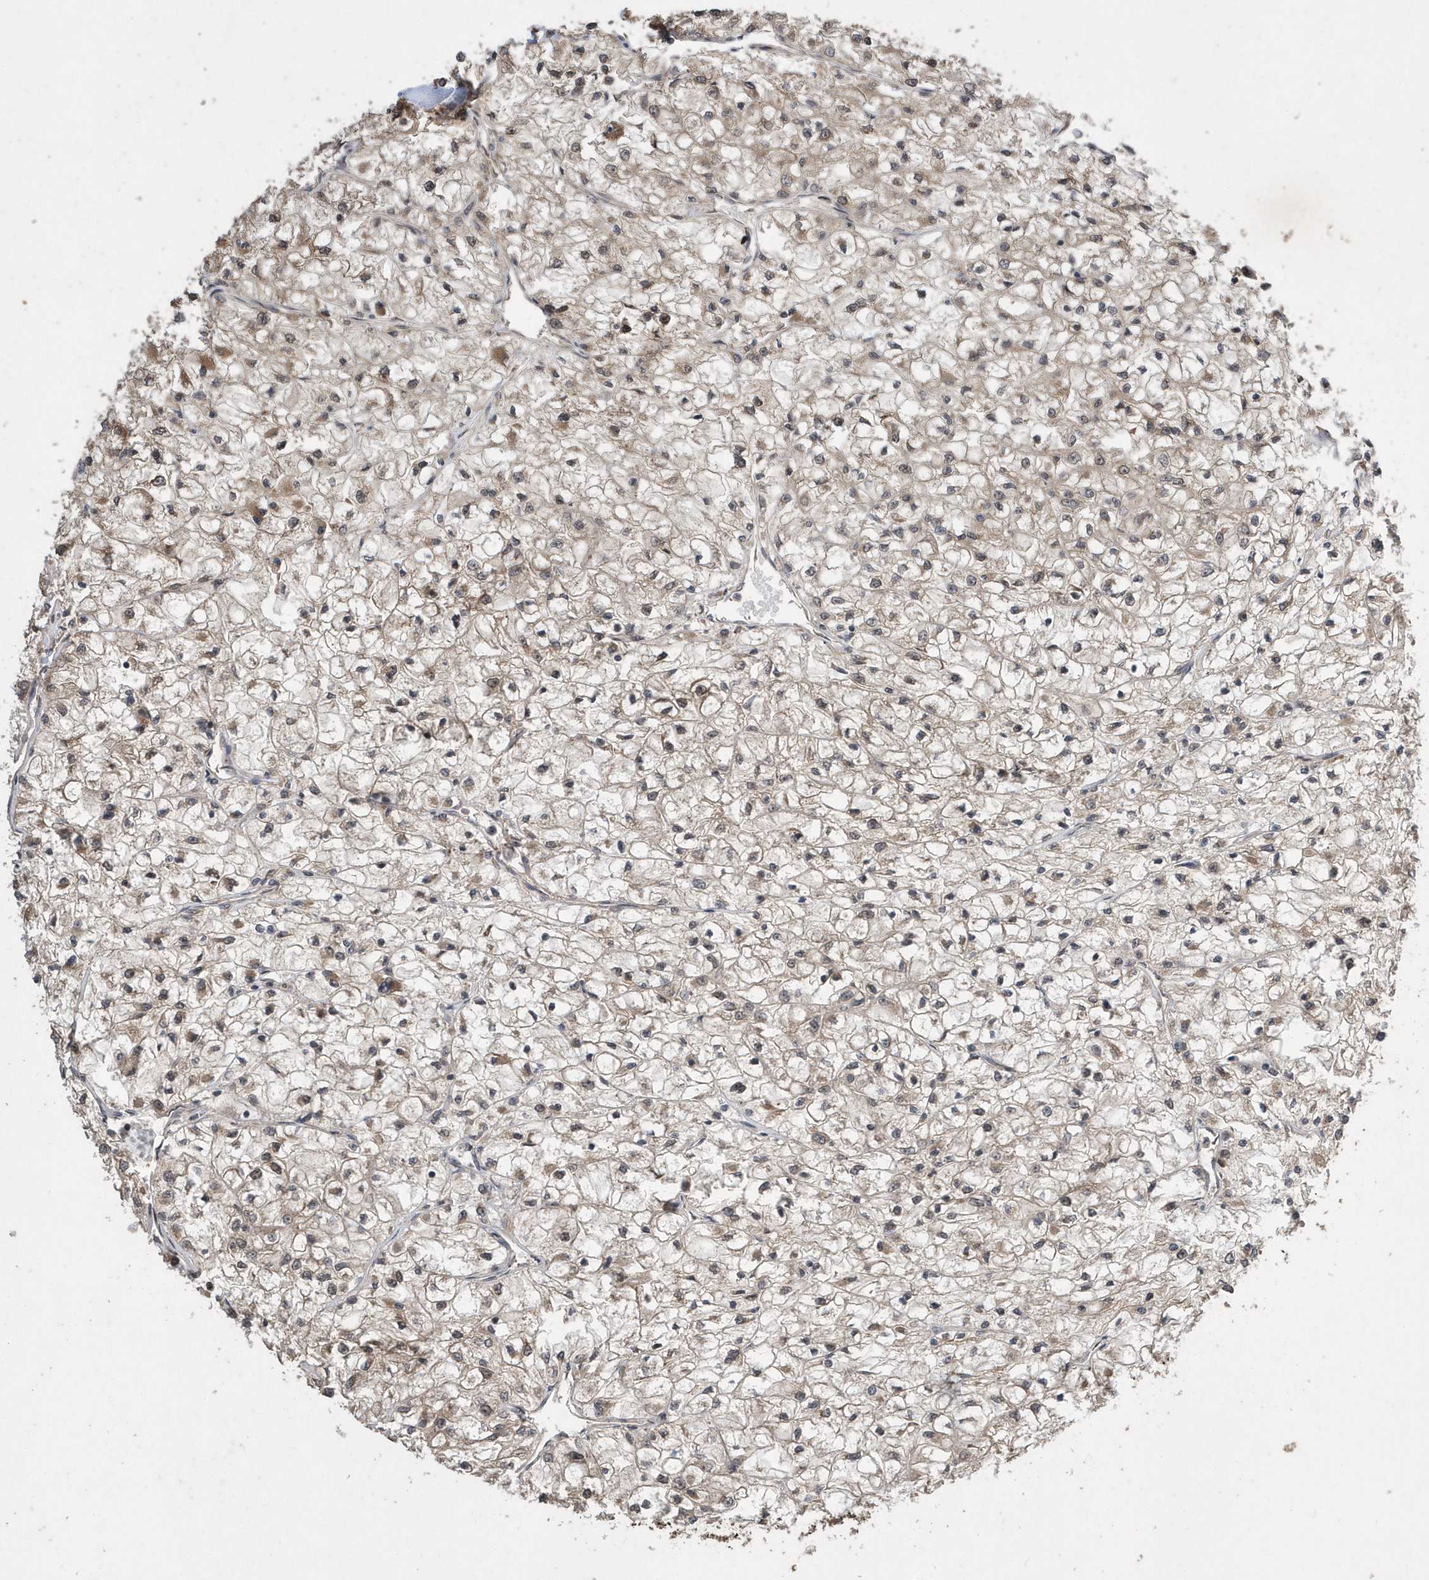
{"staining": {"intensity": "weak", "quantity": "25%-75%", "location": "cytoplasmic/membranous"}, "tissue": "renal cancer", "cell_type": "Tumor cells", "image_type": "cancer", "snomed": [{"axis": "morphology", "description": "Adenocarcinoma, NOS"}, {"axis": "topography", "description": "Kidney"}], "caption": "Brown immunohistochemical staining in renal cancer demonstrates weak cytoplasmic/membranous positivity in approximately 25%-75% of tumor cells.", "gene": "WASHC5", "patient": {"sex": "male", "age": 80}}